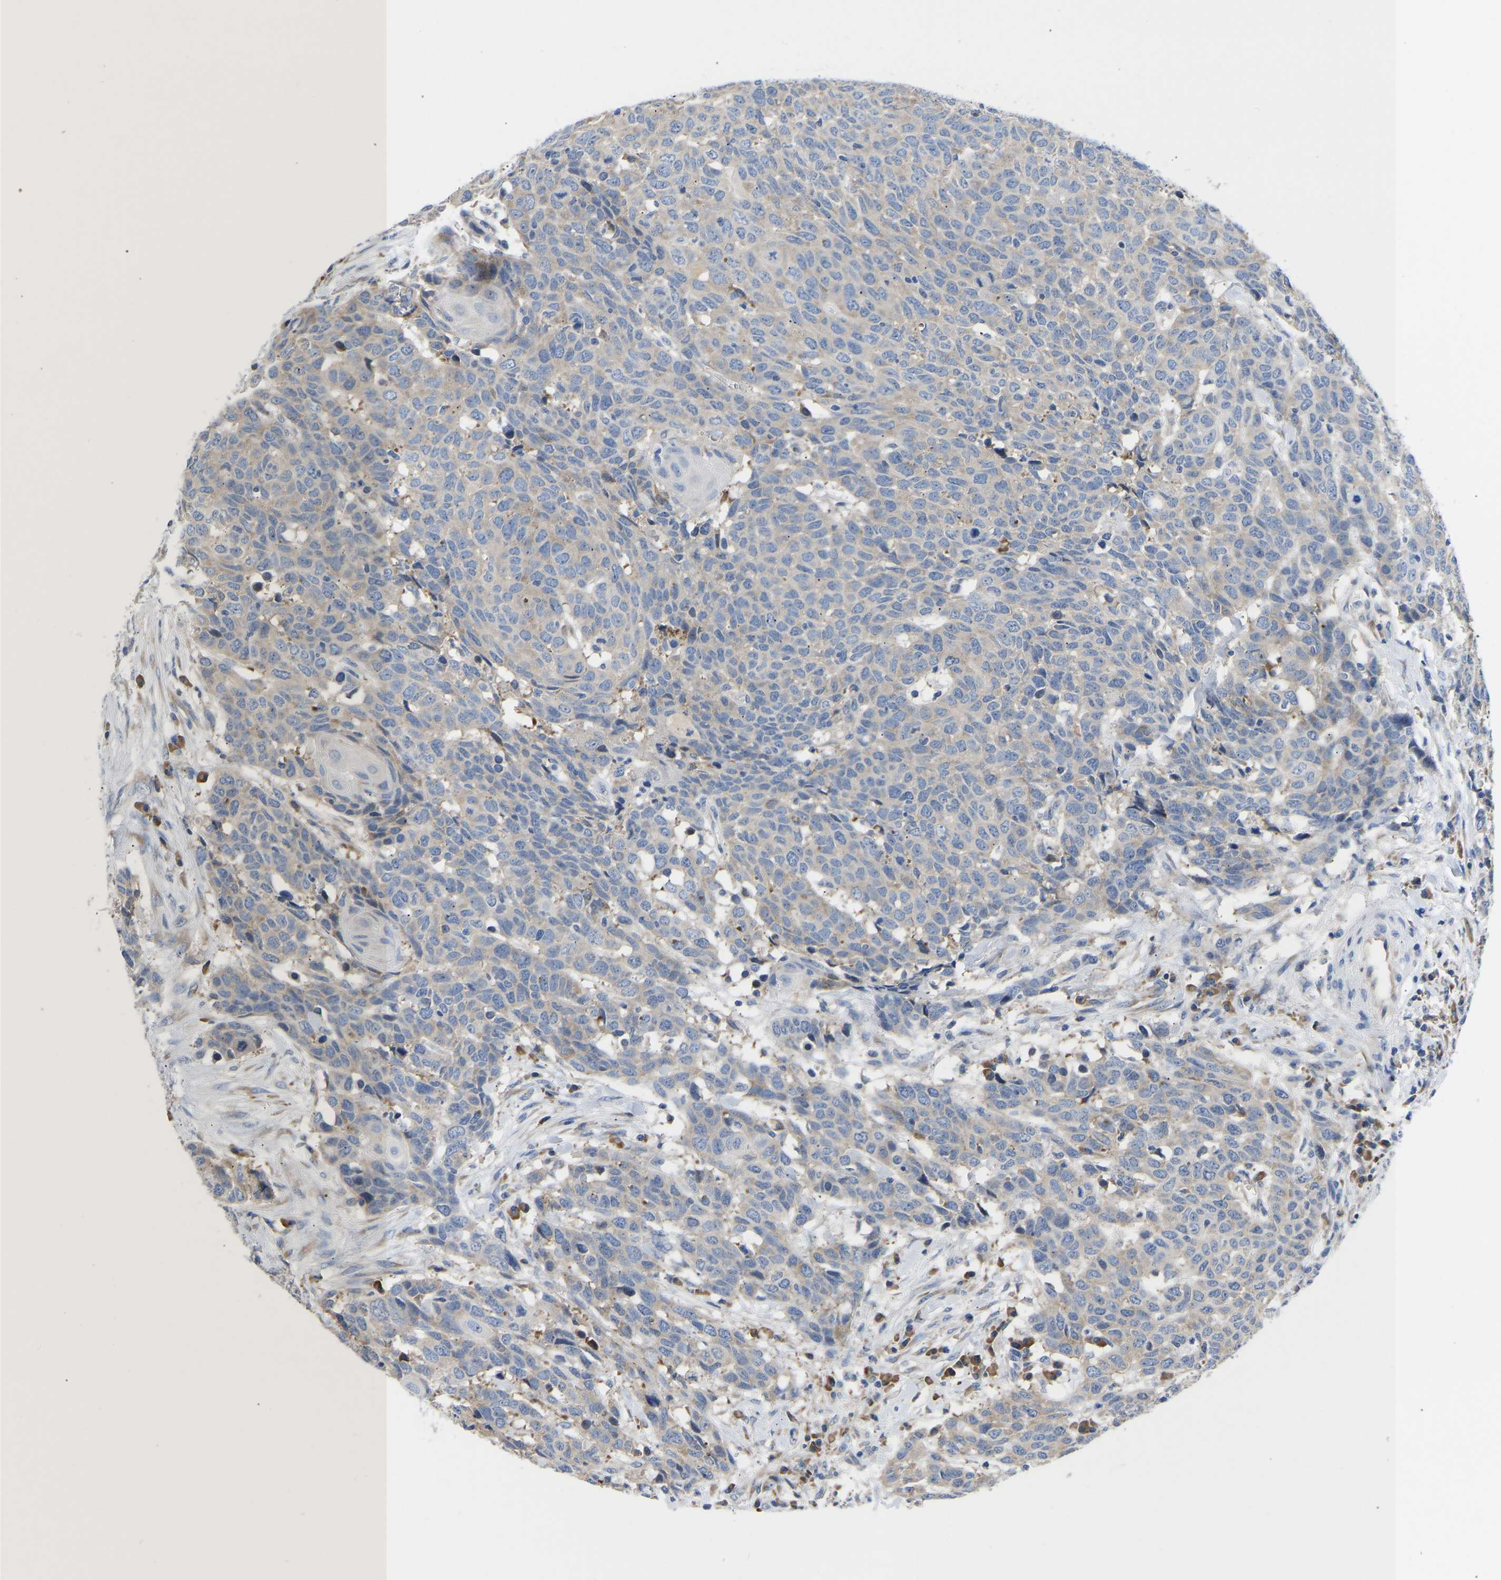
{"staining": {"intensity": "weak", "quantity": "<25%", "location": "cytoplasmic/membranous"}, "tissue": "head and neck cancer", "cell_type": "Tumor cells", "image_type": "cancer", "snomed": [{"axis": "morphology", "description": "Squamous cell carcinoma, NOS"}, {"axis": "topography", "description": "Head-Neck"}], "caption": "Protein analysis of head and neck cancer demonstrates no significant expression in tumor cells. Nuclei are stained in blue.", "gene": "ABCA10", "patient": {"sex": "male", "age": 66}}